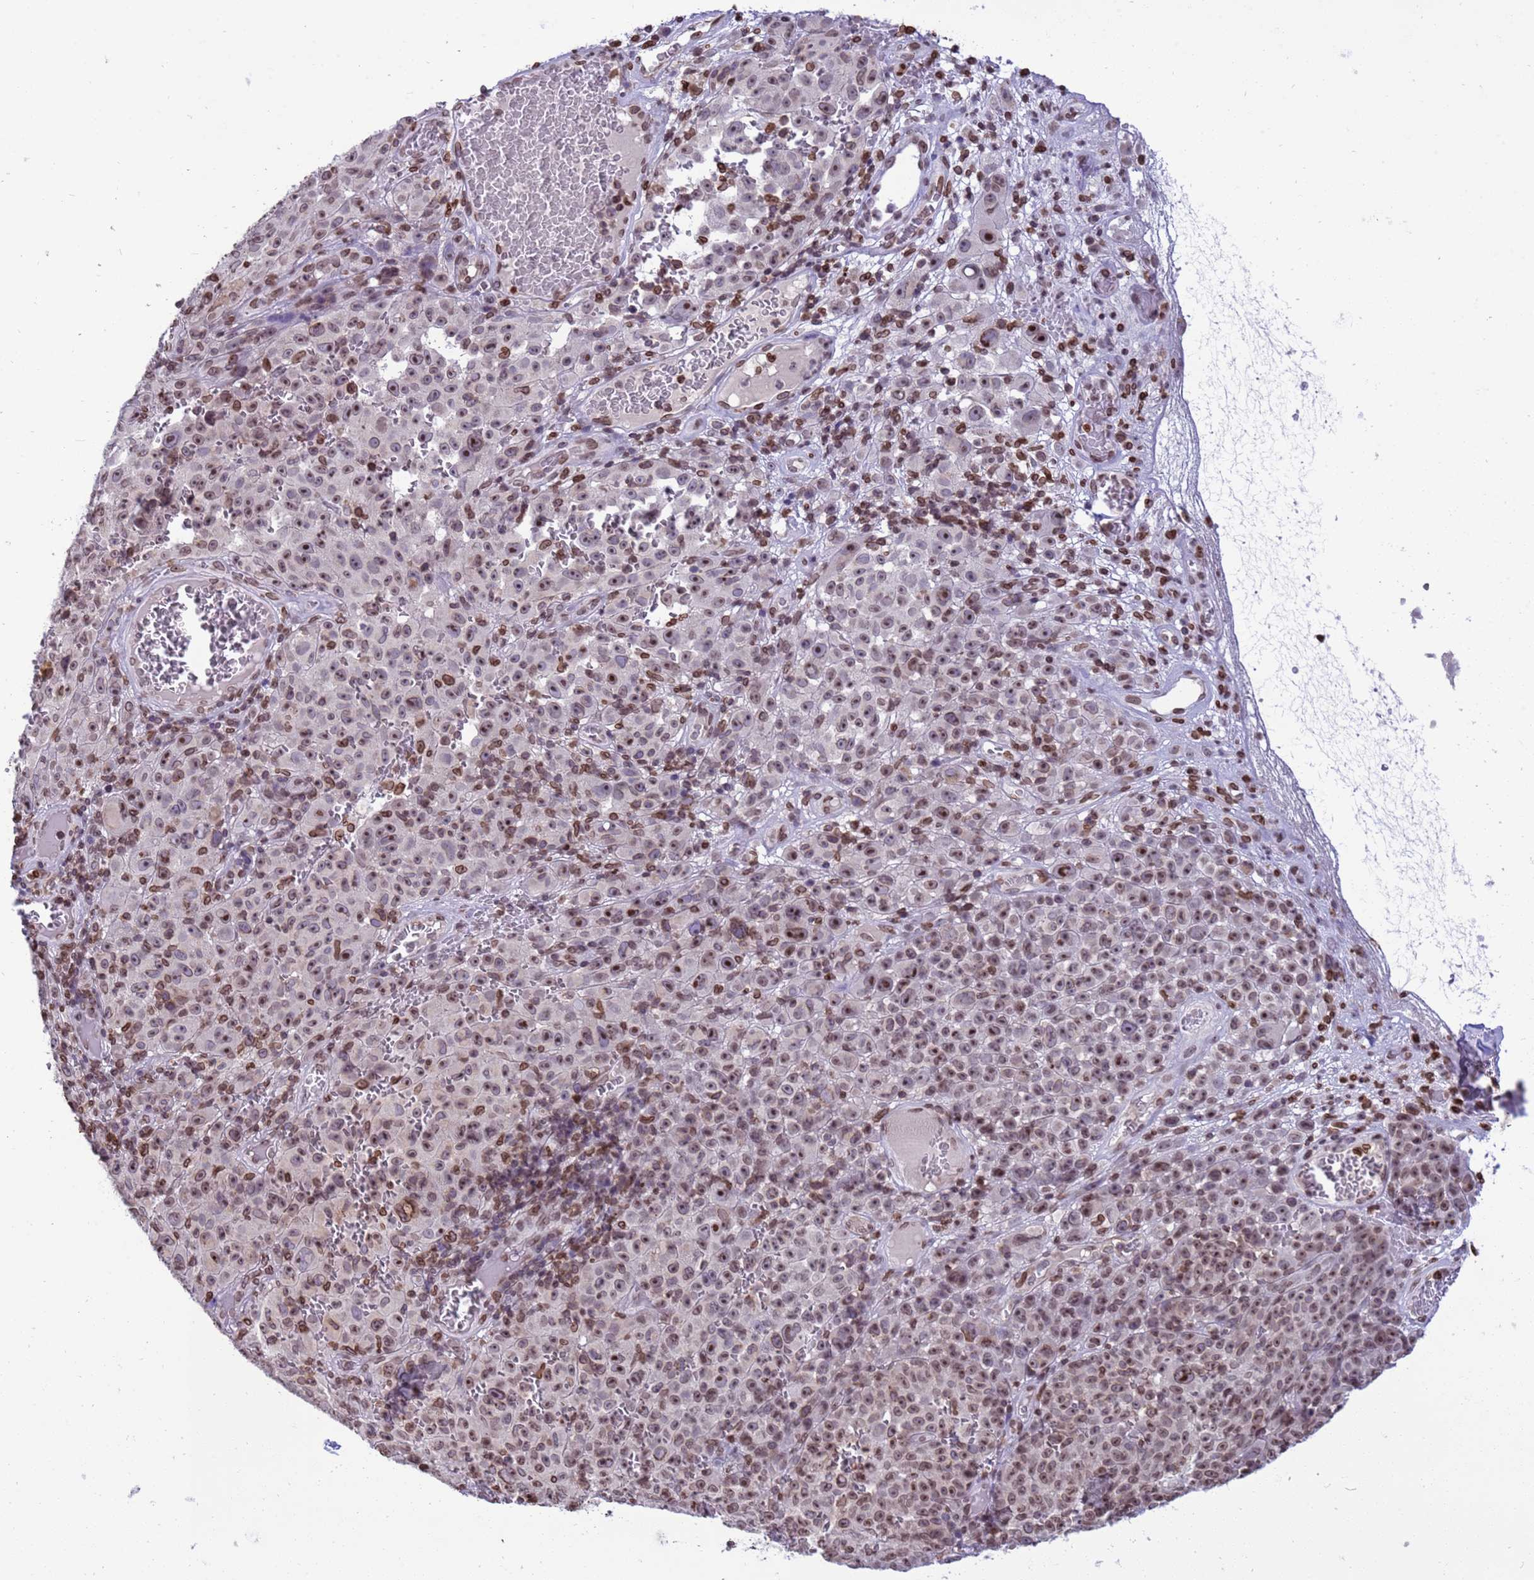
{"staining": {"intensity": "moderate", "quantity": ">75%", "location": "cytoplasmic/membranous,nuclear"}, "tissue": "melanoma", "cell_type": "Tumor cells", "image_type": "cancer", "snomed": [{"axis": "morphology", "description": "Malignant melanoma, NOS"}, {"axis": "topography", "description": "Skin"}], "caption": "Approximately >75% of tumor cells in melanoma reveal moderate cytoplasmic/membranous and nuclear protein staining as visualized by brown immunohistochemical staining.", "gene": "DHX37", "patient": {"sex": "female", "age": 82}}